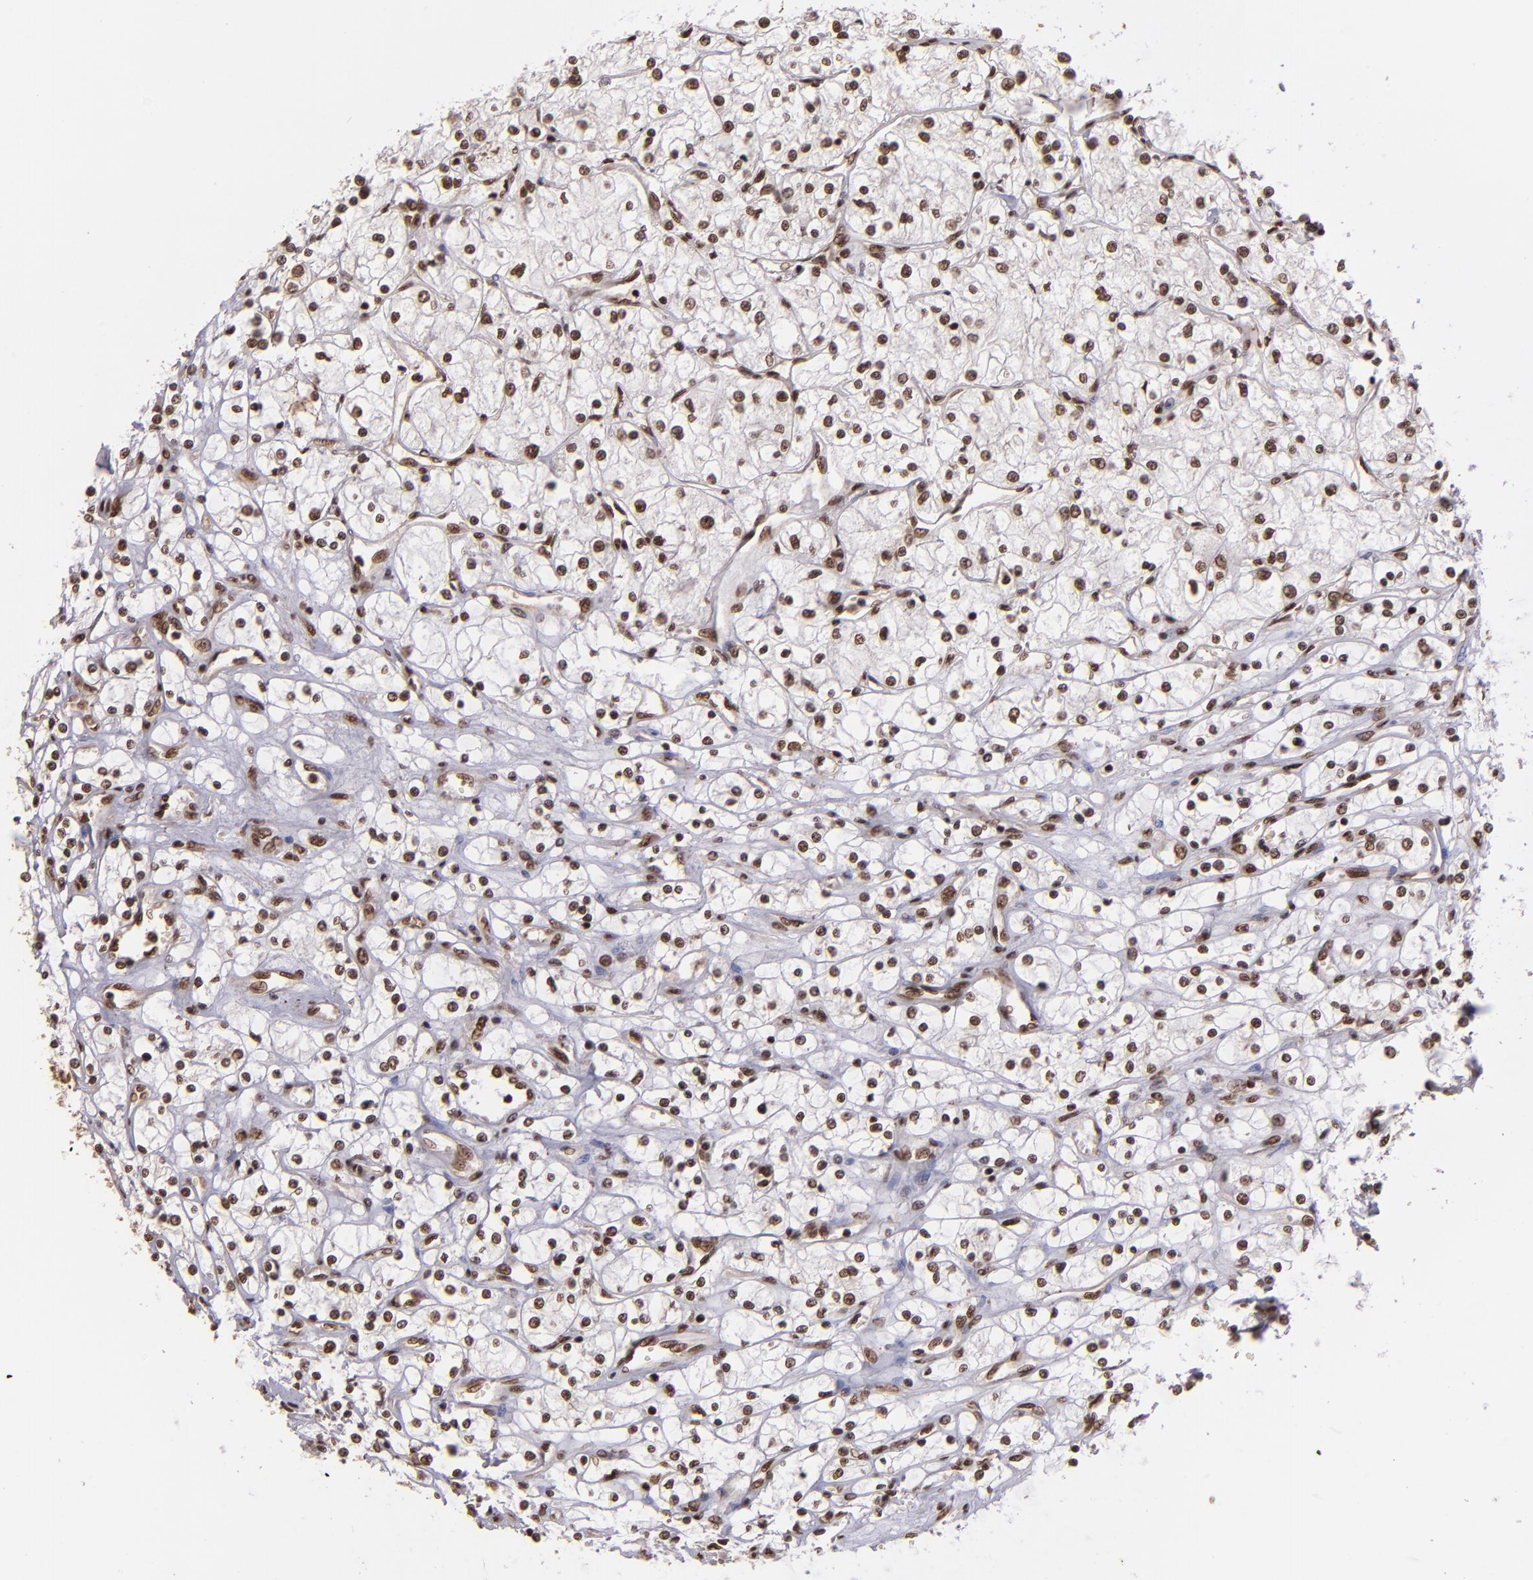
{"staining": {"intensity": "strong", "quantity": ">75%", "location": "nuclear"}, "tissue": "renal cancer", "cell_type": "Tumor cells", "image_type": "cancer", "snomed": [{"axis": "morphology", "description": "Adenocarcinoma, NOS"}, {"axis": "topography", "description": "Kidney"}], "caption": "Renal cancer (adenocarcinoma) tissue shows strong nuclear expression in about >75% of tumor cells", "gene": "PQBP1", "patient": {"sex": "male", "age": 61}}